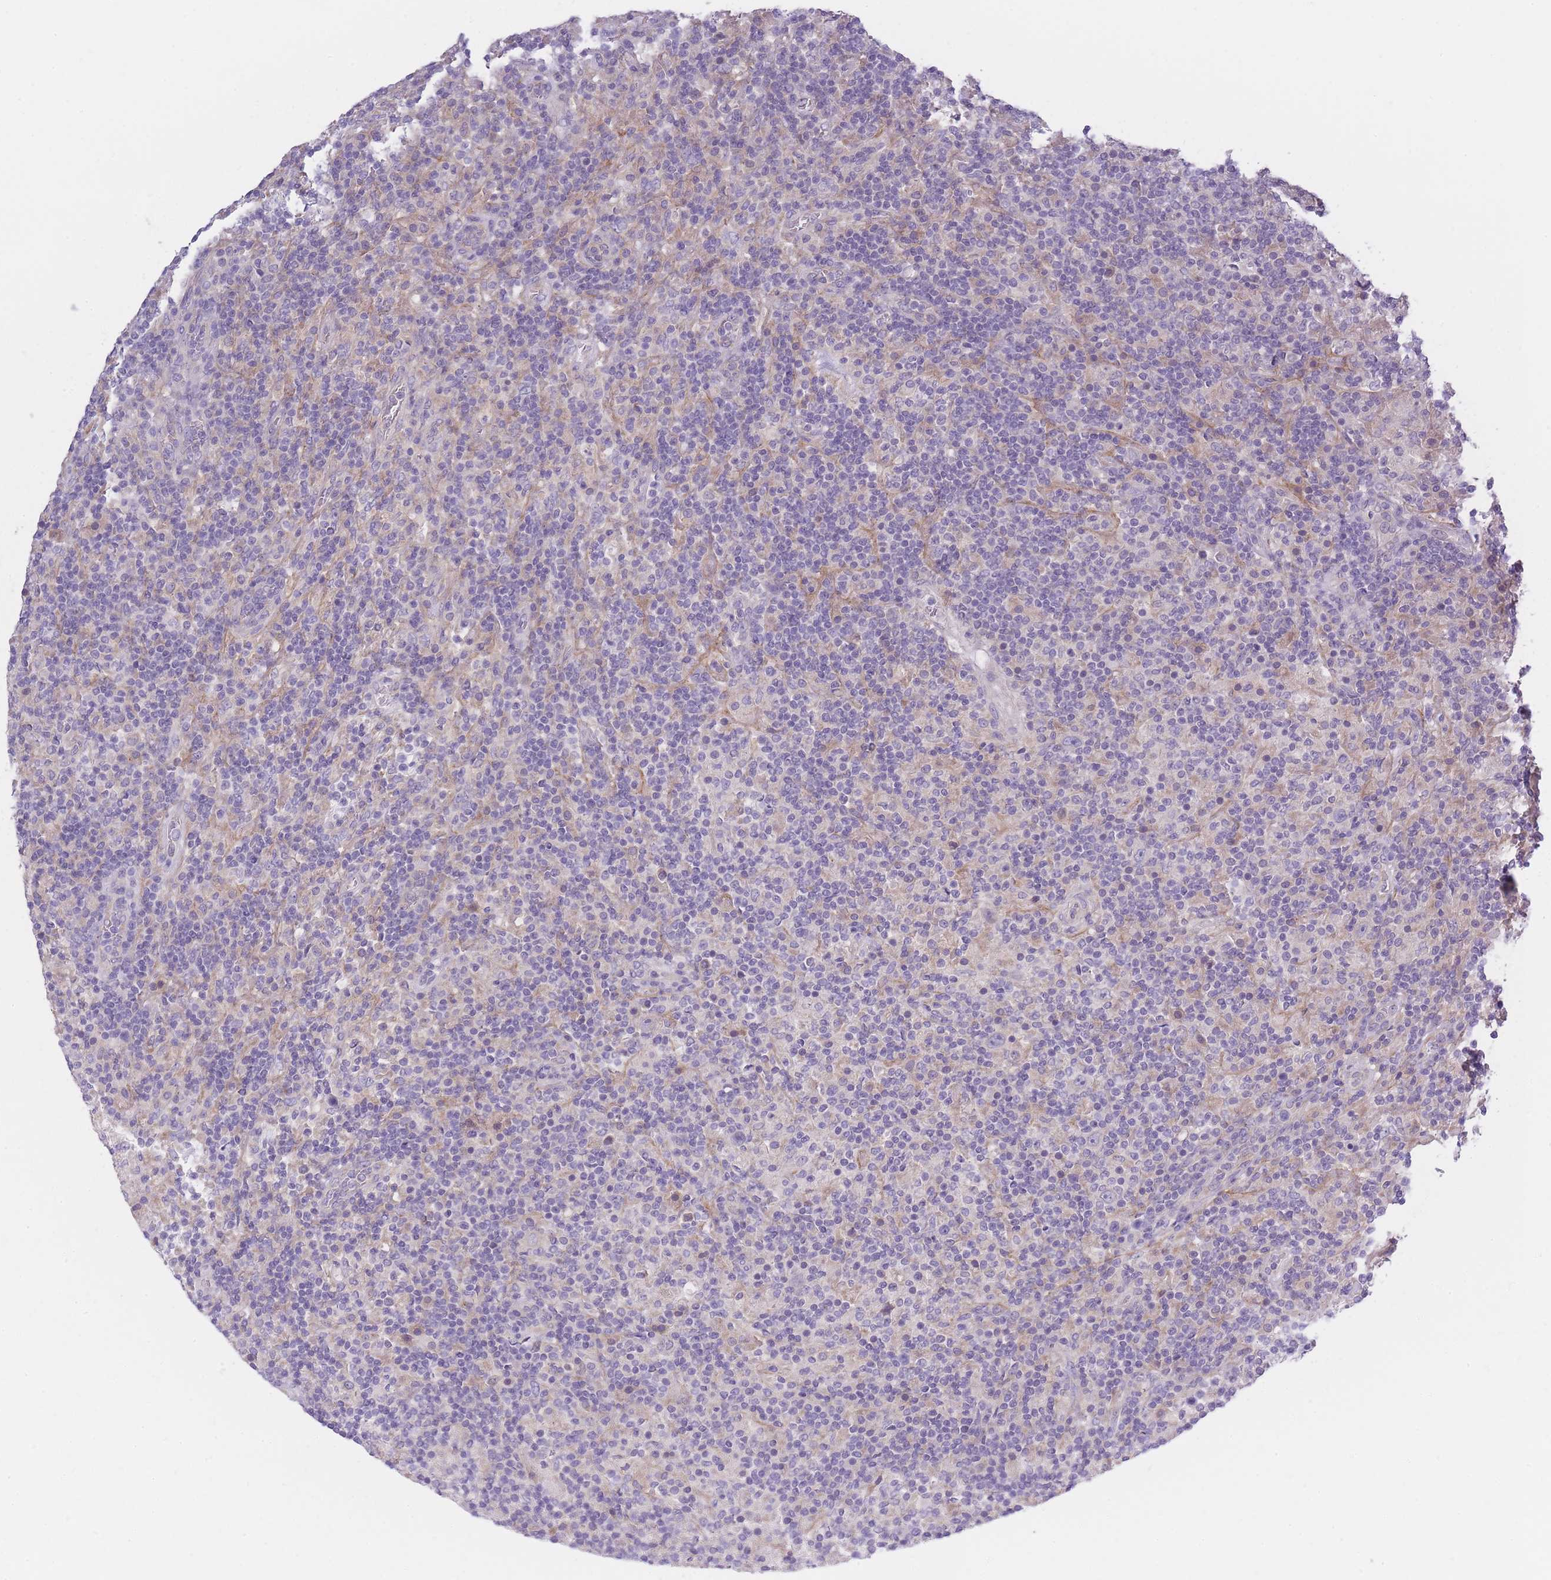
{"staining": {"intensity": "negative", "quantity": "none", "location": "none"}, "tissue": "lymphoma", "cell_type": "Tumor cells", "image_type": "cancer", "snomed": [{"axis": "morphology", "description": "Hodgkin's disease, NOS"}, {"axis": "topography", "description": "Lymph node"}], "caption": "High power microscopy photomicrograph of an immunohistochemistry (IHC) photomicrograph of lymphoma, revealing no significant staining in tumor cells.", "gene": "AP3M2", "patient": {"sex": "male", "age": 70}}